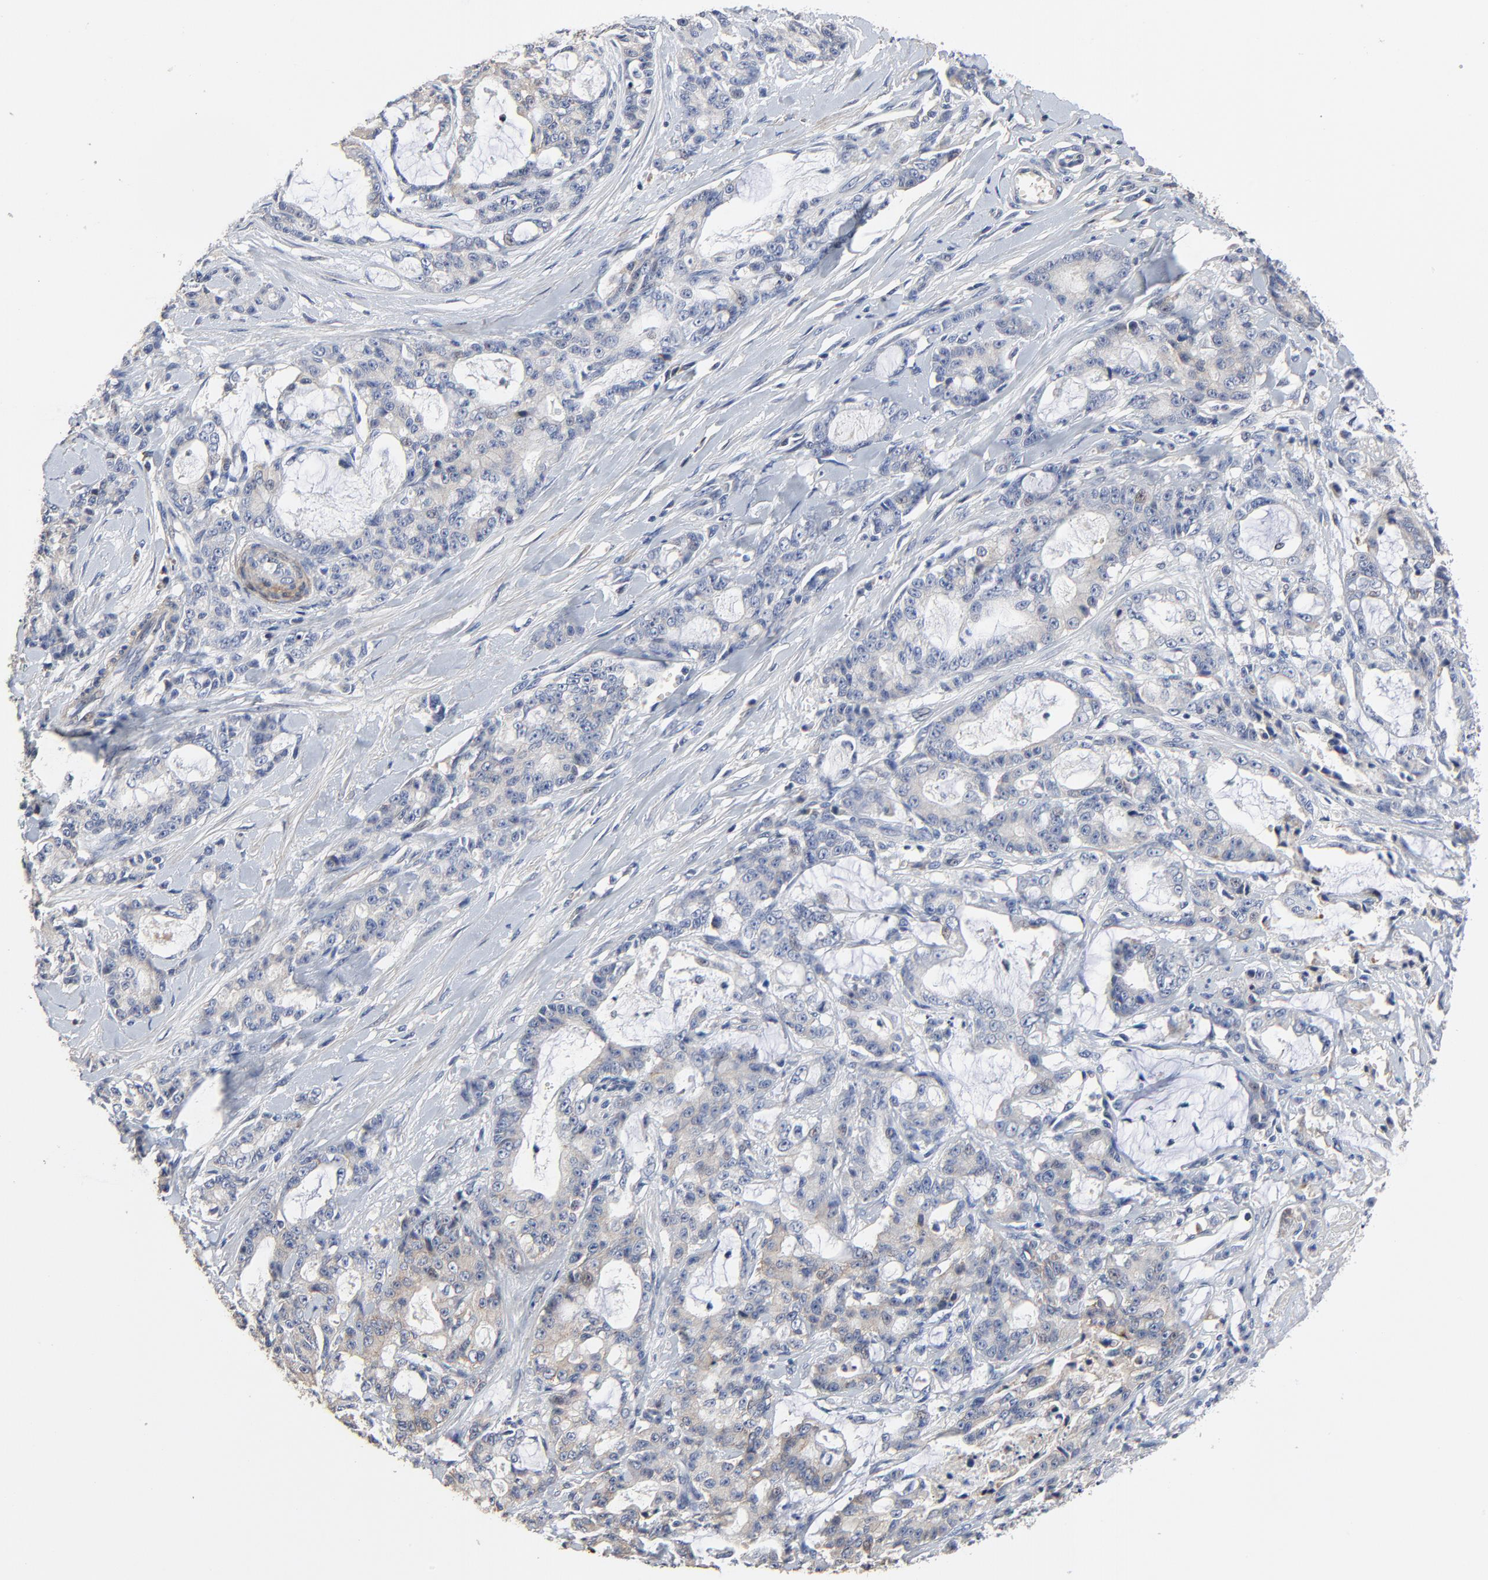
{"staining": {"intensity": "negative", "quantity": "none", "location": "none"}, "tissue": "pancreatic cancer", "cell_type": "Tumor cells", "image_type": "cancer", "snomed": [{"axis": "morphology", "description": "Adenocarcinoma, NOS"}, {"axis": "topography", "description": "Pancreas"}], "caption": "IHC of pancreatic adenocarcinoma shows no expression in tumor cells. (Brightfield microscopy of DAB immunohistochemistry (IHC) at high magnification).", "gene": "SKAP1", "patient": {"sex": "female", "age": 73}}